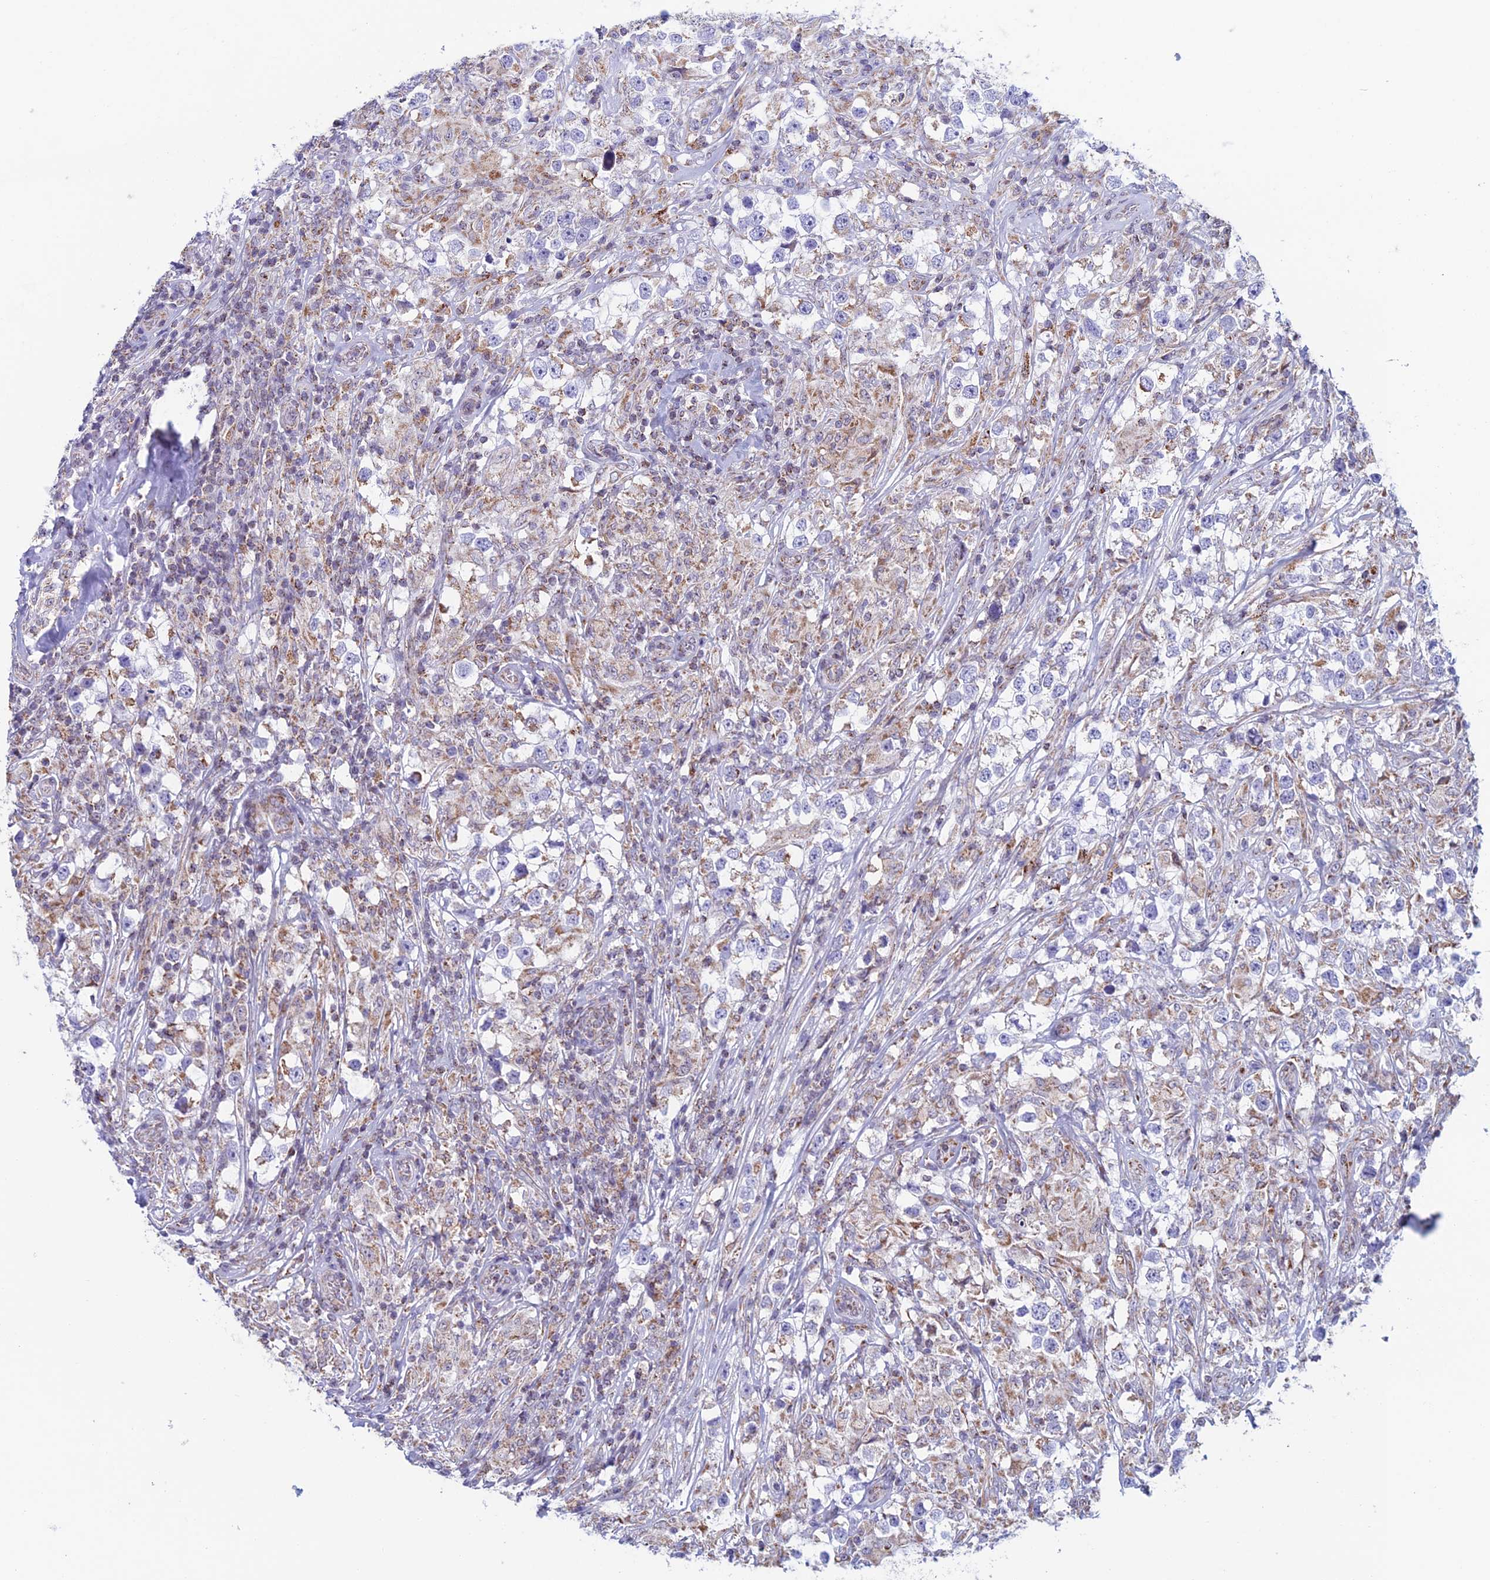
{"staining": {"intensity": "moderate", "quantity": "<25%", "location": "cytoplasmic/membranous"}, "tissue": "testis cancer", "cell_type": "Tumor cells", "image_type": "cancer", "snomed": [{"axis": "morphology", "description": "Seminoma, NOS"}, {"axis": "topography", "description": "Testis"}], "caption": "An immunohistochemistry (IHC) histopathology image of tumor tissue is shown. Protein staining in brown labels moderate cytoplasmic/membranous positivity in testis cancer within tumor cells.", "gene": "ZNG1B", "patient": {"sex": "male", "age": 46}}